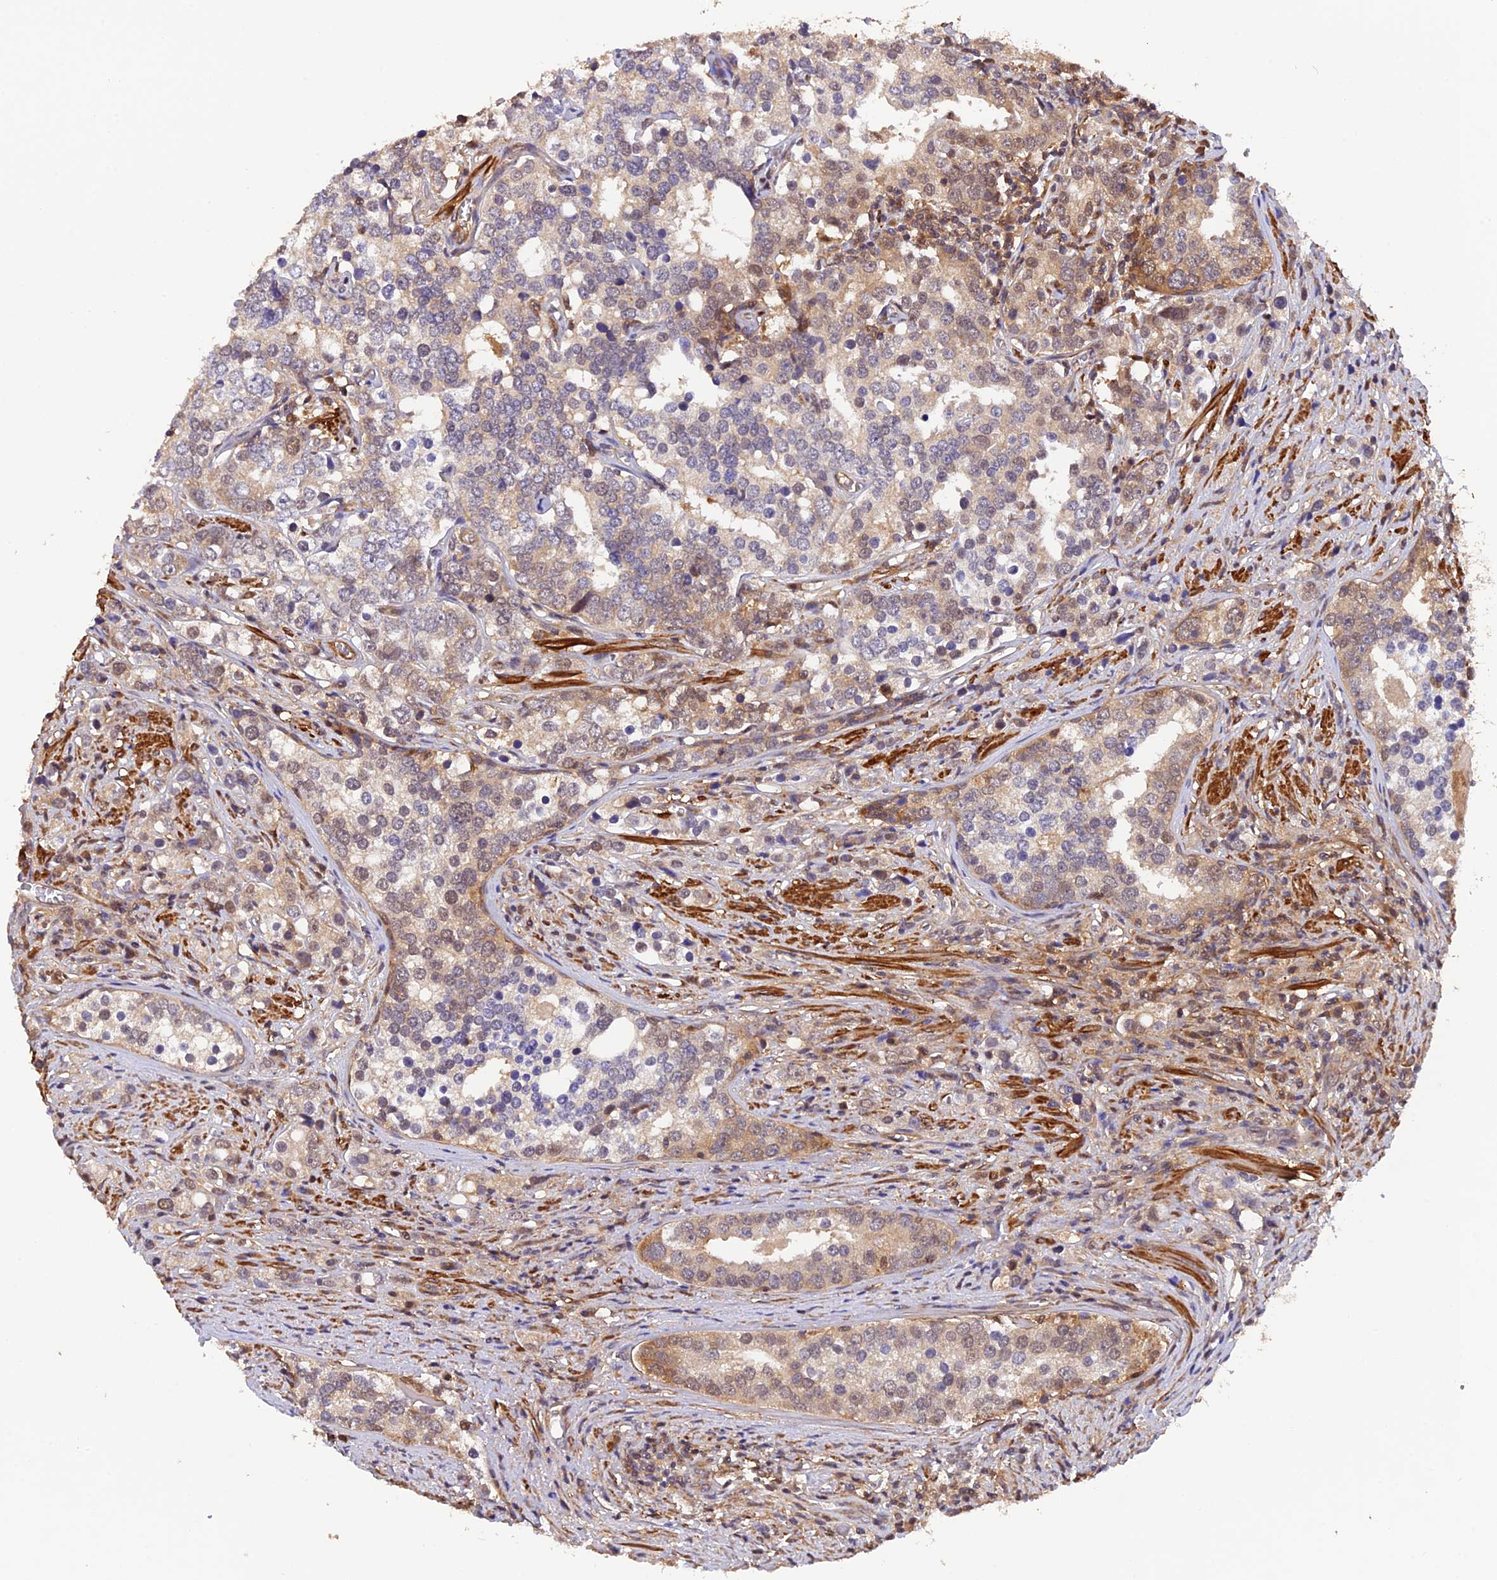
{"staining": {"intensity": "moderate", "quantity": "<25%", "location": "cytoplasmic/membranous"}, "tissue": "prostate cancer", "cell_type": "Tumor cells", "image_type": "cancer", "snomed": [{"axis": "morphology", "description": "Adenocarcinoma, High grade"}, {"axis": "topography", "description": "Prostate"}], "caption": "Human prostate cancer (adenocarcinoma (high-grade)) stained with a brown dye demonstrates moderate cytoplasmic/membranous positive positivity in about <25% of tumor cells.", "gene": "PSMB3", "patient": {"sex": "male", "age": 71}}